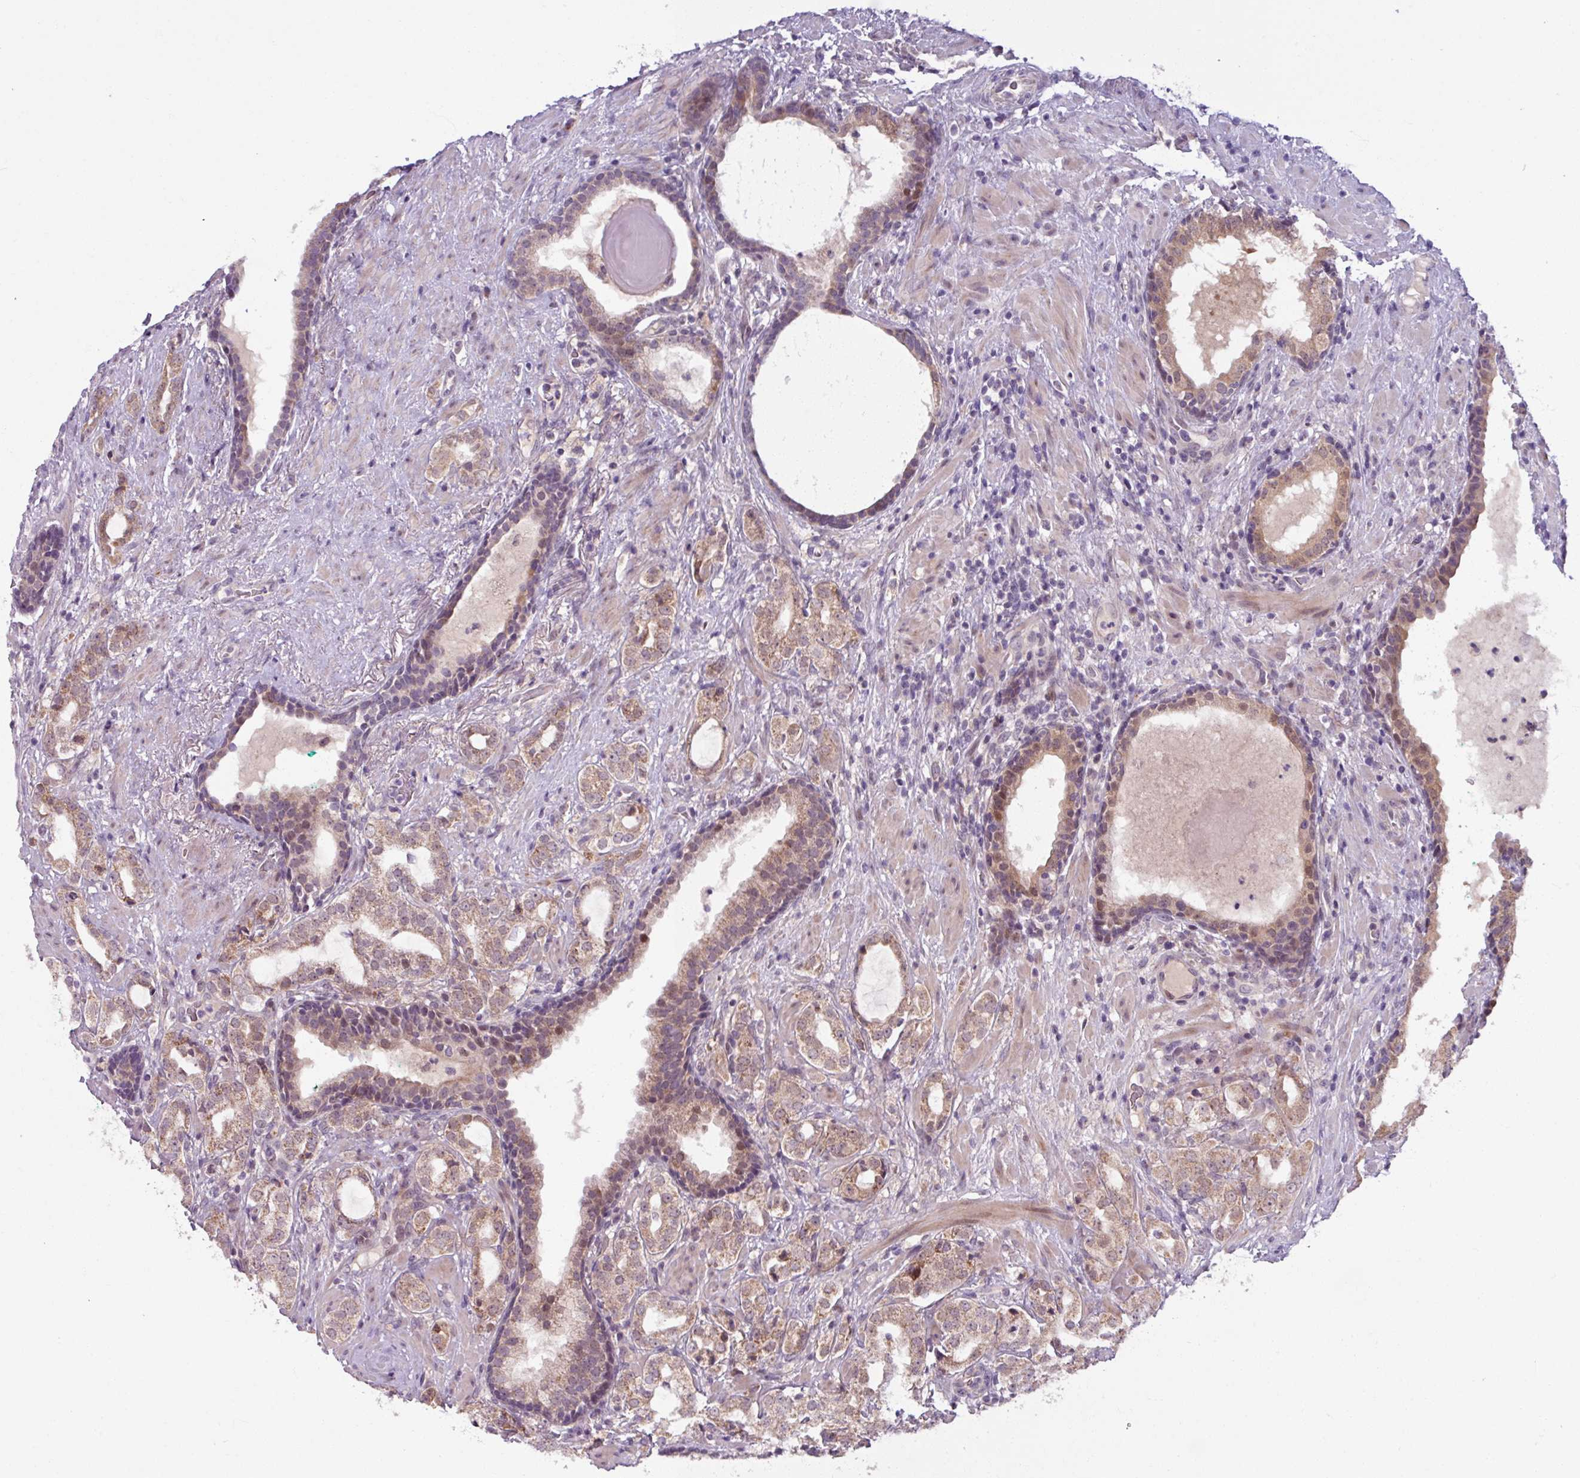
{"staining": {"intensity": "weak", "quantity": ">75%", "location": "cytoplasmic/membranous"}, "tissue": "prostate cancer", "cell_type": "Tumor cells", "image_type": "cancer", "snomed": [{"axis": "morphology", "description": "Adenocarcinoma, High grade"}, {"axis": "topography", "description": "Prostate"}], "caption": "Immunohistochemical staining of high-grade adenocarcinoma (prostate) demonstrates low levels of weak cytoplasmic/membranous protein positivity in about >75% of tumor cells. (IHC, brightfield microscopy, high magnification).", "gene": "OGFOD3", "patient": {"sex": "male", "age": 64}}